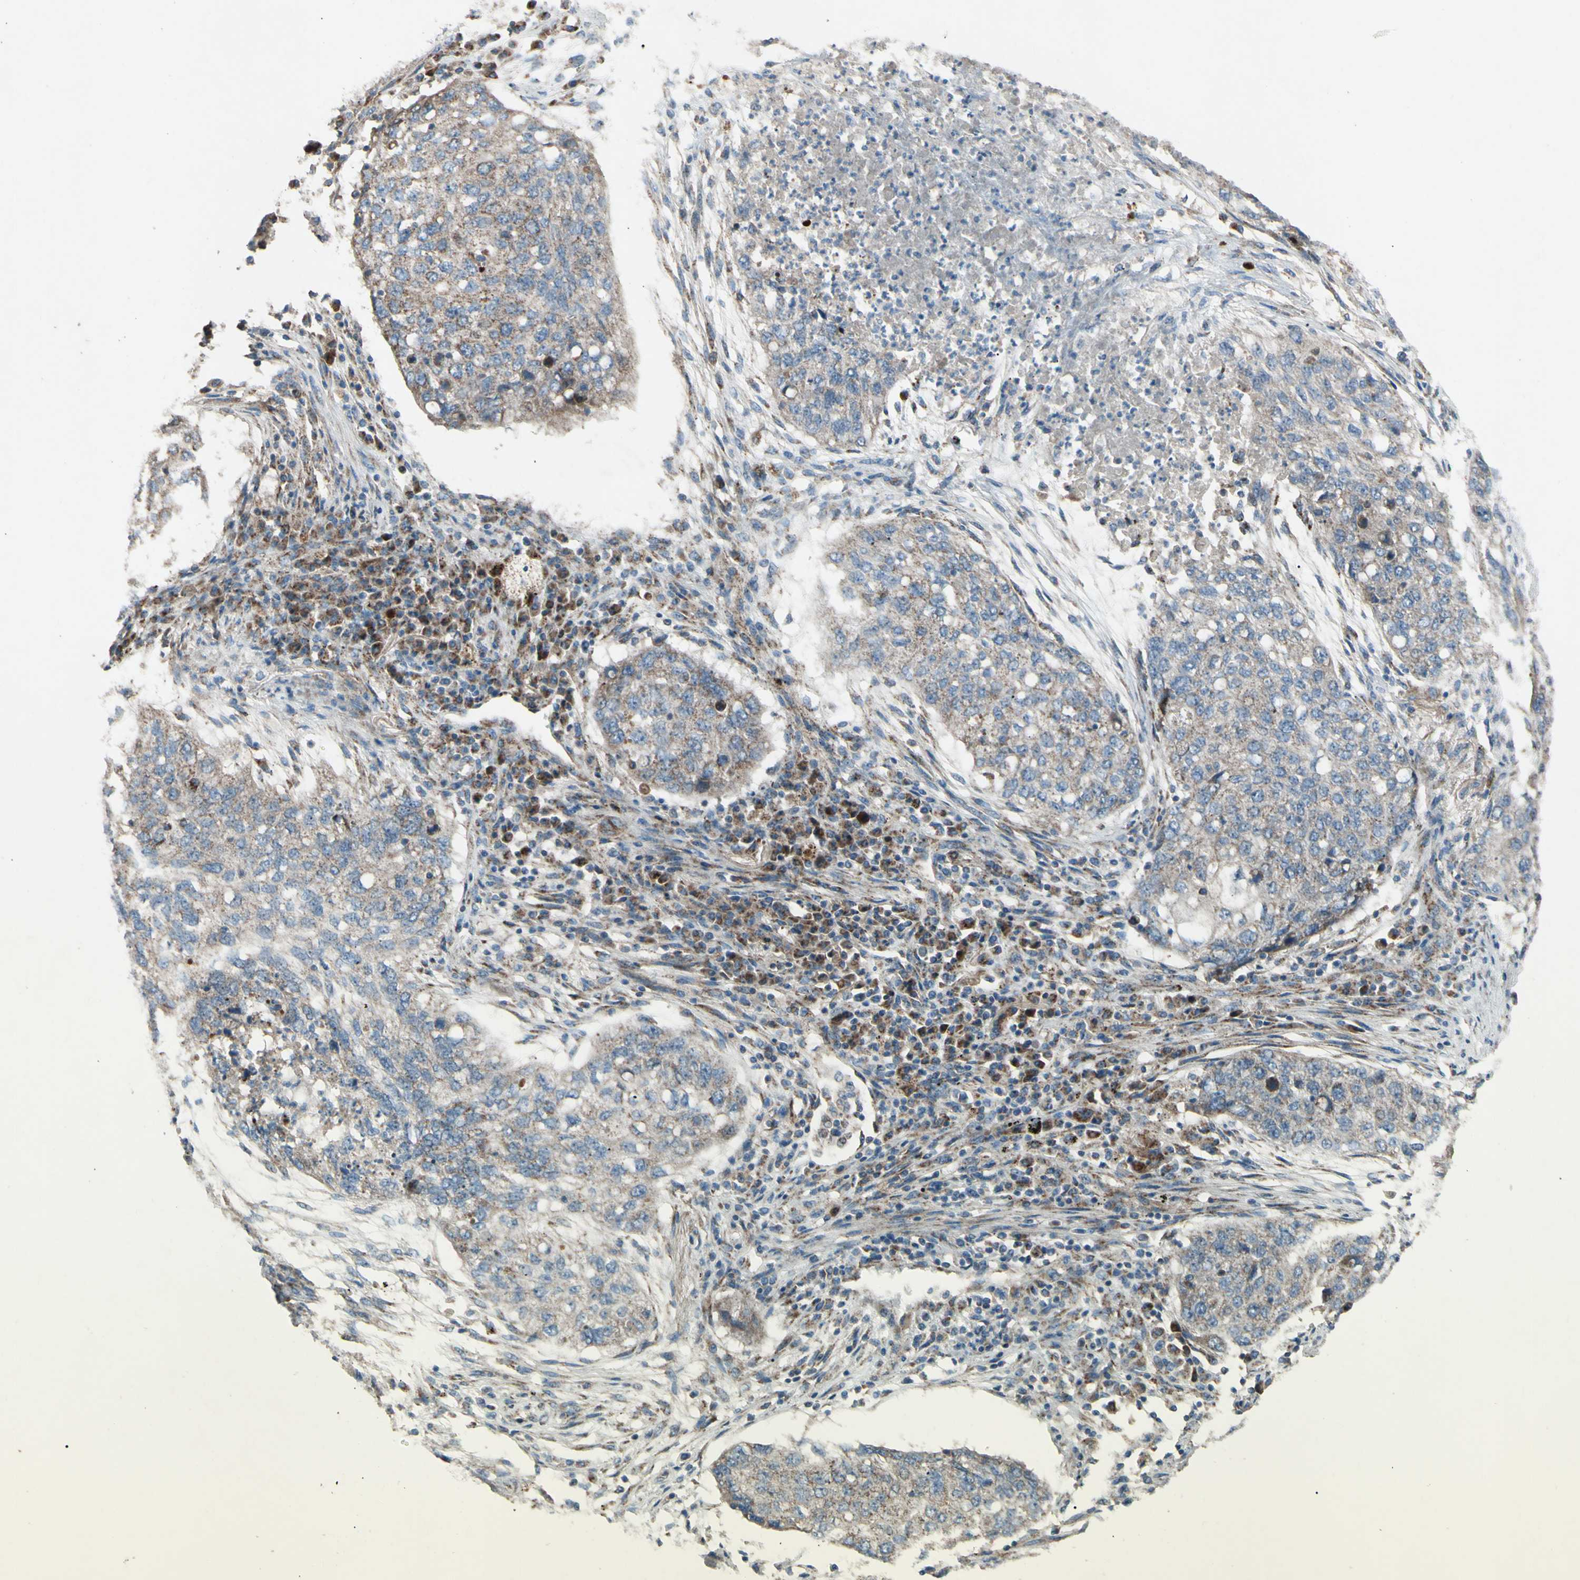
{"staining": {"intensity": "moderate", "quantity": ">75%", "location": "cytoplasmic/membranous"}, "tissue": "lung cancer", "cell_type": "Tumor cells", "image_type": "cancer", "snomed": [{"axis": "morphology", "description": "Squamous cell carcinoma, NOS"}, {"axis": "topography", "description": "Lung"}], "caption": "The micrograph displays a brown stain indicating the presence of a protein in the cytoplasmic/membranous of tumor cells in squamous cell carcinoma (lung).", "gene": "RHOT1", "patient": {"sex": "female", "age": 63}}